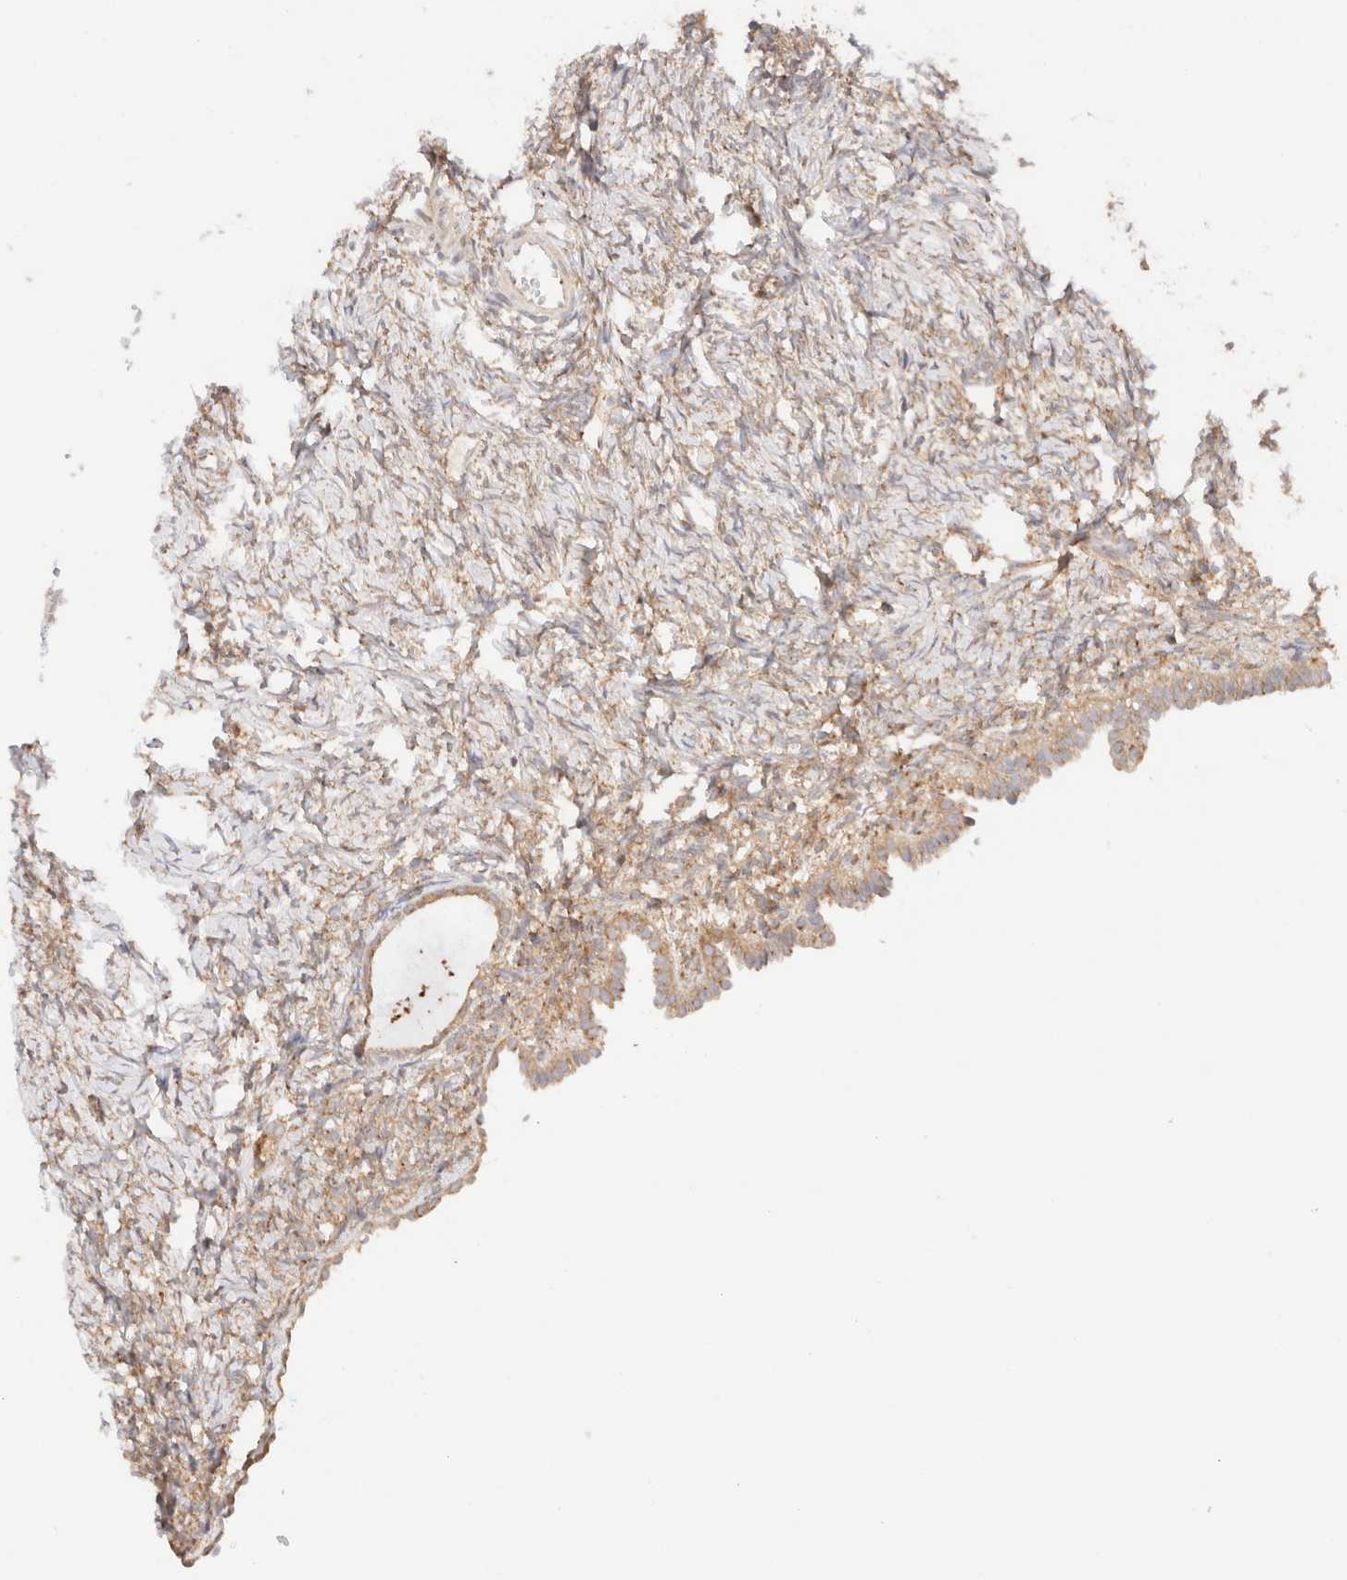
{"staining": {"intensity": "weak", "quantity": "25%-75%", "location": "cytoplasmic/membranous"}, "tissue": "ovary", "cell_type": "Ovarian stroma cells", "image_type": "normal", "snomed": [{"axis": "morphology", "description": "Normal tissue, NOS"}, {"axis": "topography", "description": "Ovary"}], "caption": "A high-resolution photomicrograph shows immunohistochemistry staining of benign ovary, which demonstrates weak cytoplasmic/membranous positivity in approximately 25%-75% of ovarian stroma cells. (DAB (3,3'-diaminobenzidine) = brown stain, brightfield microscopy at high magnification).", "gene": "RABEP1", "patient": {"sex": "female", "age": 33}}